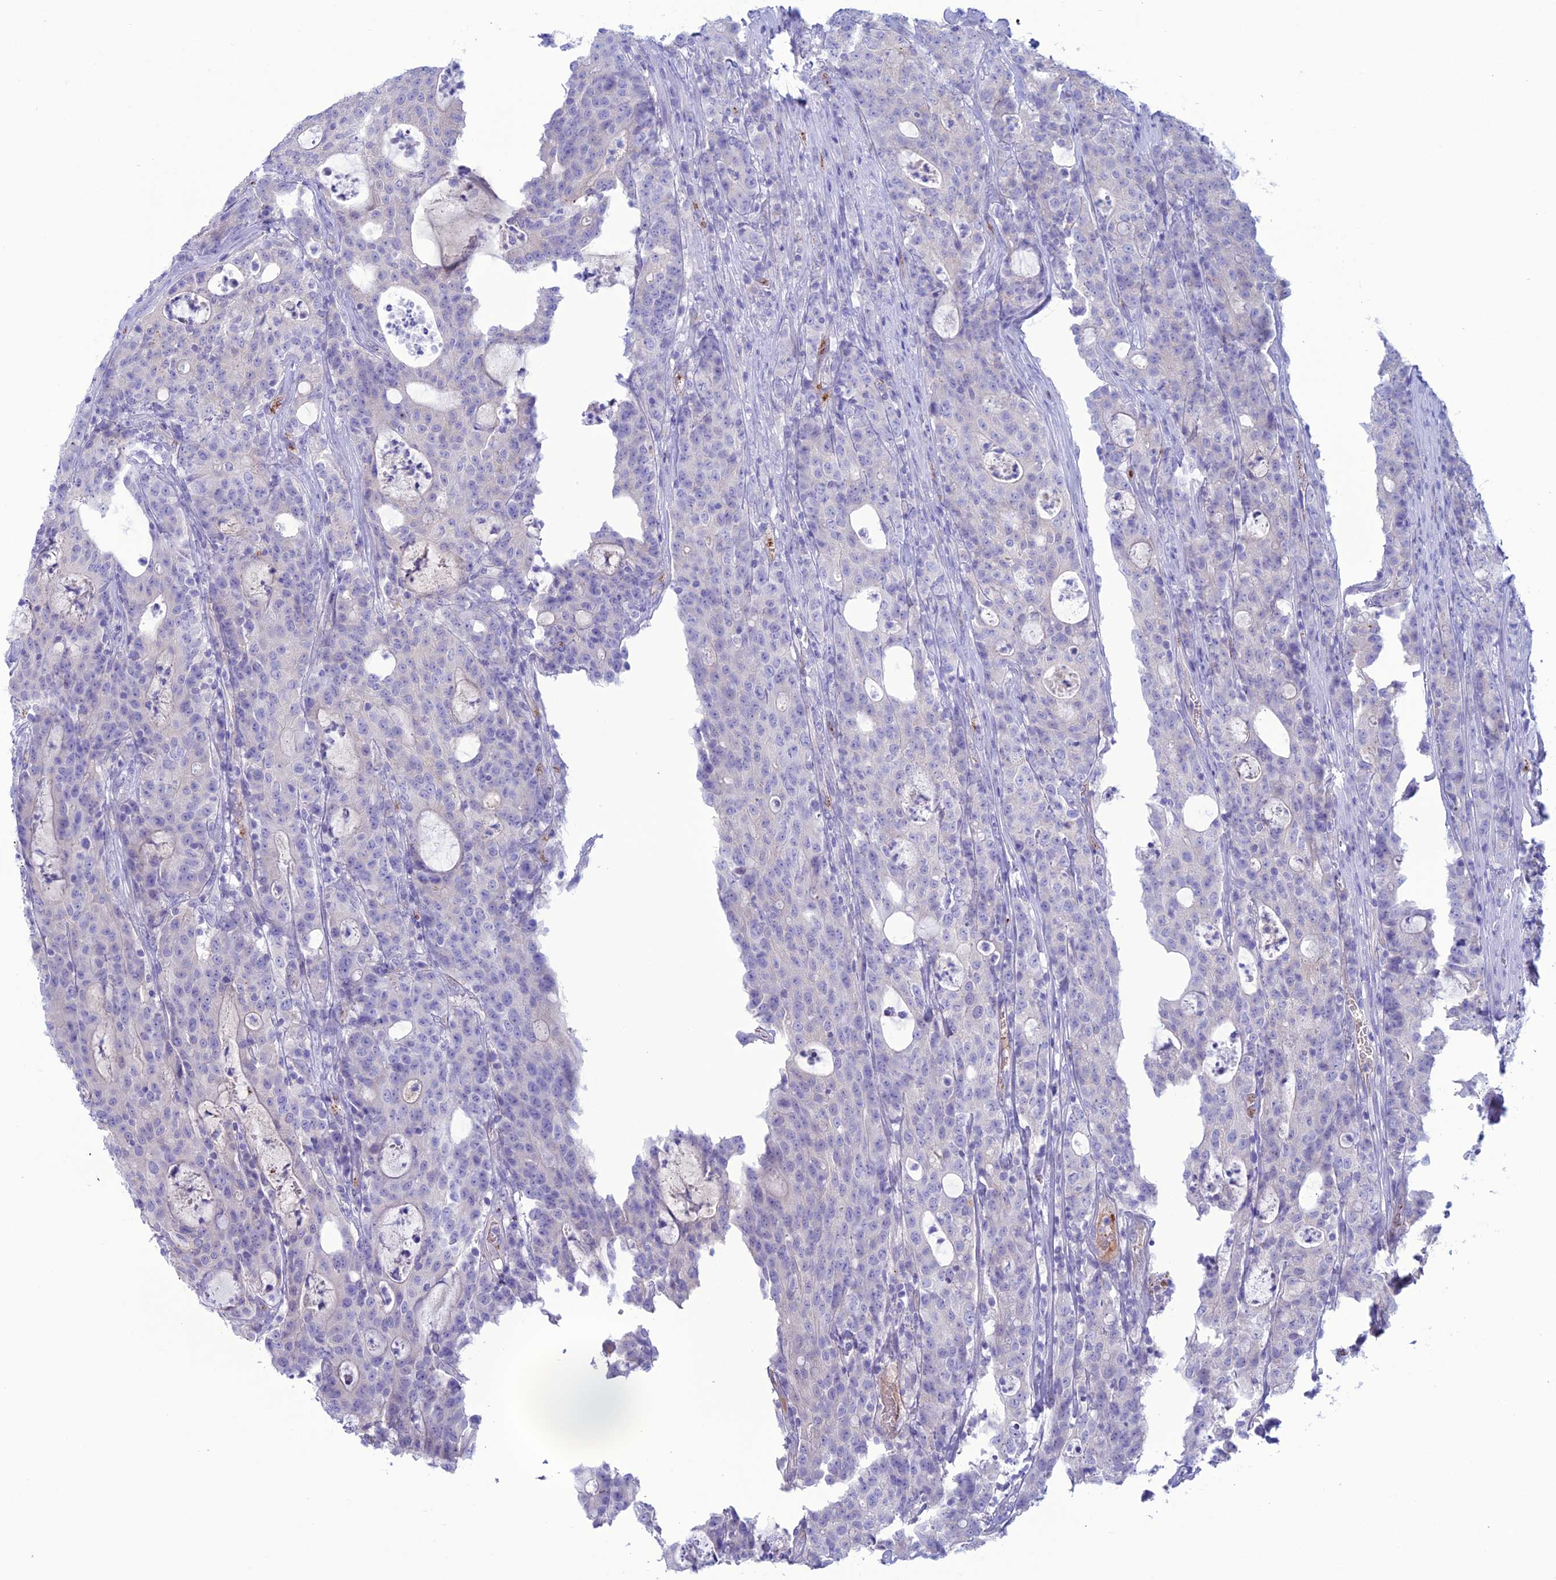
{"staining": {"intensity": "negative", "quantity": "none", "location": "none"}, "tissue": "colorectal cancer", "cell_type": "Tumor cells", "image_type": "cancer", "snomed": [{"axis": "morphology", "description": "Adenocarcinoma, NOS"}, {"axis": "topography", "description": "Colon"}], "caption": "Colorectal cancer stained for a protein using IHC shows no positivity tumor cells.", "gene": "CDC42EP5", "patient": {"sex": "male", "age": 83}}